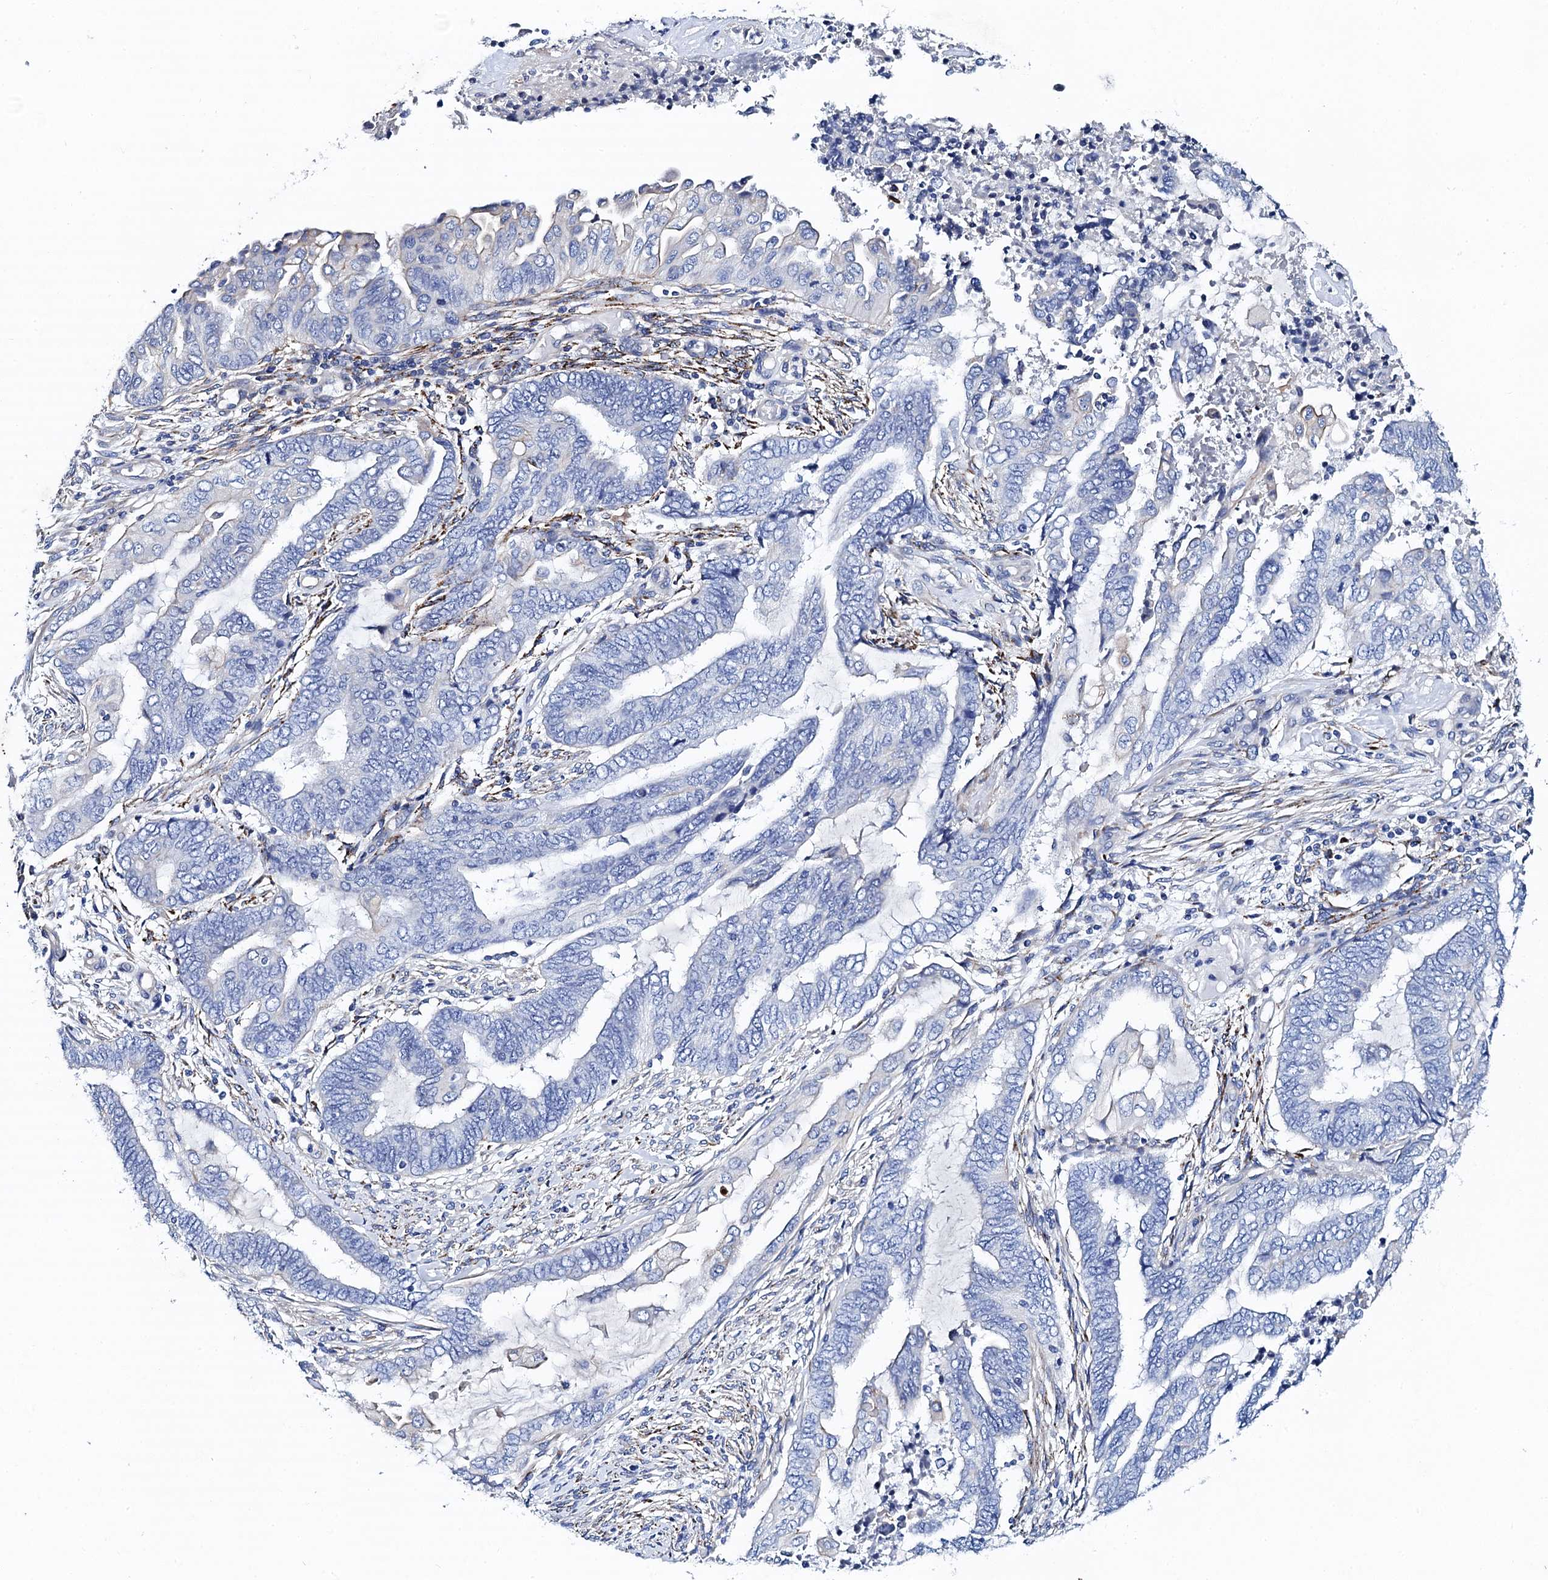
{"staining": {"intensity": "negative", "quantity": "none", "location": "none"}, "tissue": "endometrial cancer", "cell_type": "Tumor cells", "image_type": "cancer", "snomed": [{"axis": "morphology", "description": "Adenocarcinoma, NOS"}, {"axis": "topography", "description": "Uterus"}, {"axis": "topography", "description": "Endometrium"}], "caption": "Immunohistochemistry image of adenocarcinoma (endometrial) stained for a protein (brown), which displays no positivity in tumor cells.", "gene": "KLHL32", "patient": {"sex": "female", "age": 70}}